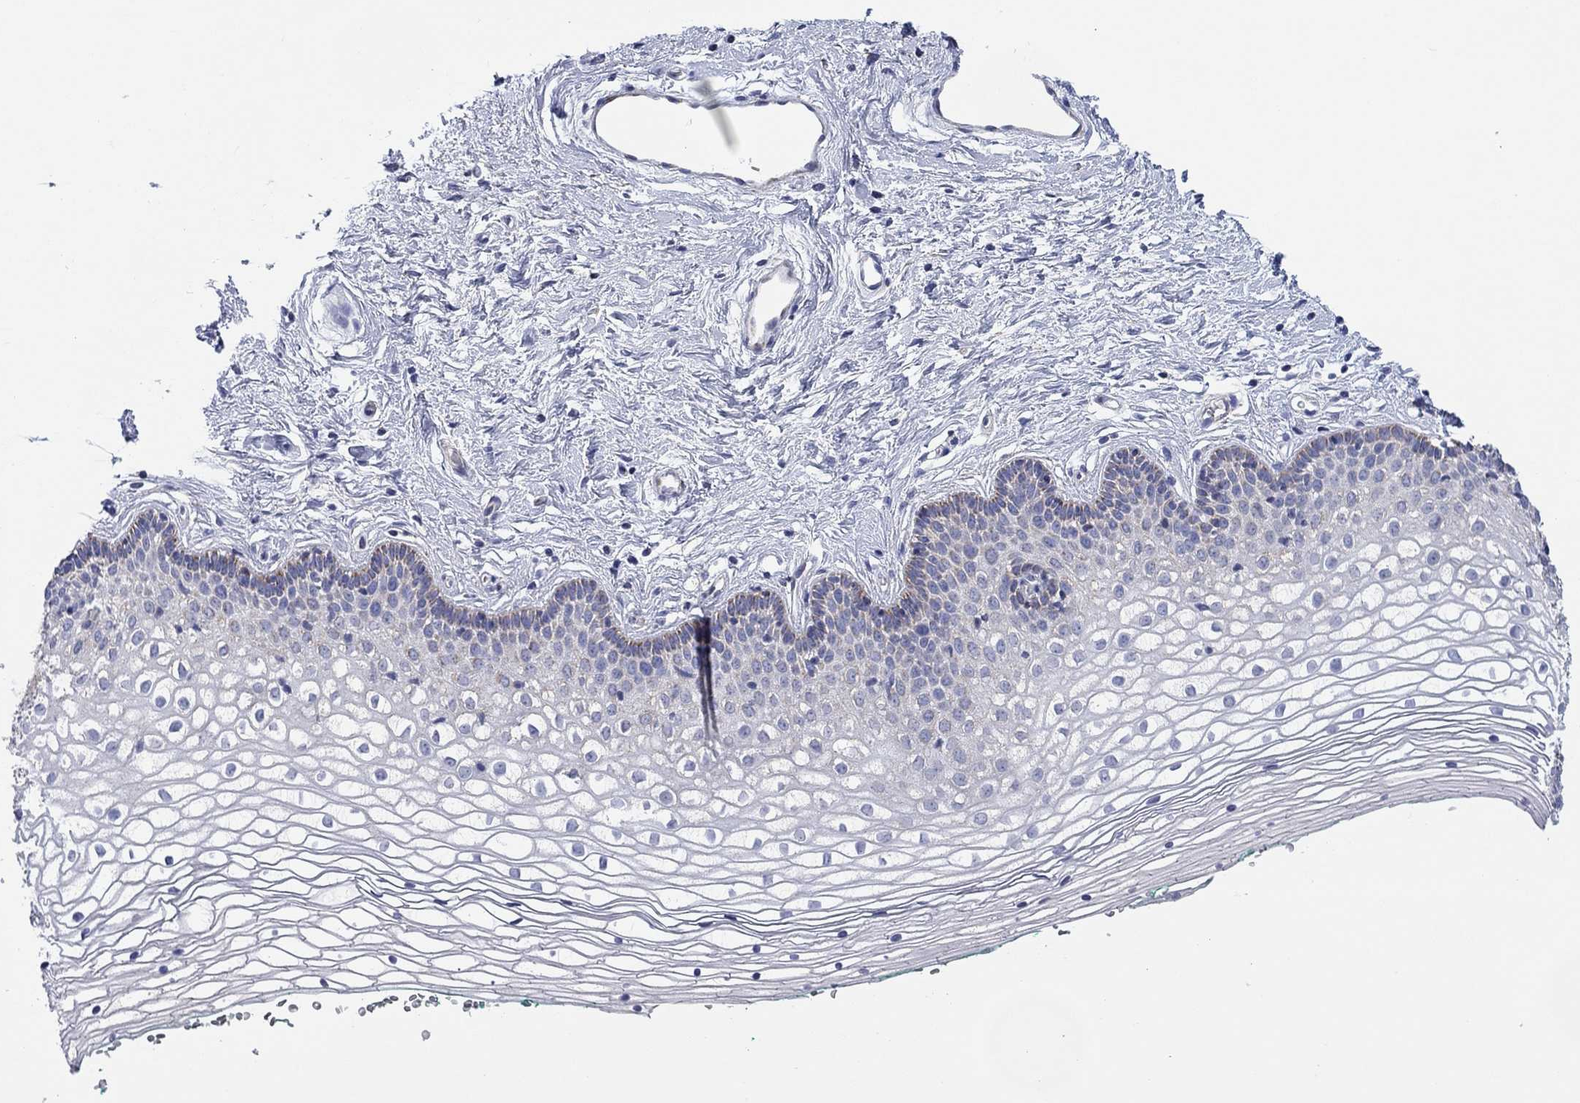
{"staining": {"intensity": "negative", "quantity": "none", "location": "none"}, "tissue": "vagina", "cell_type": "Squamous epithelial cells", "image_type": "normal", "snomed": [{"axis": "morphology", "description": "Normal tissue, NOS"}, {"axis": "topography", "description": "Vagina"}], "caption": "Vagina stained for a protein using IHC demonstrates no expression squamous epithelial cells.", "gene": "MGST3", "patient": {"sex": "female", "age": 36}}